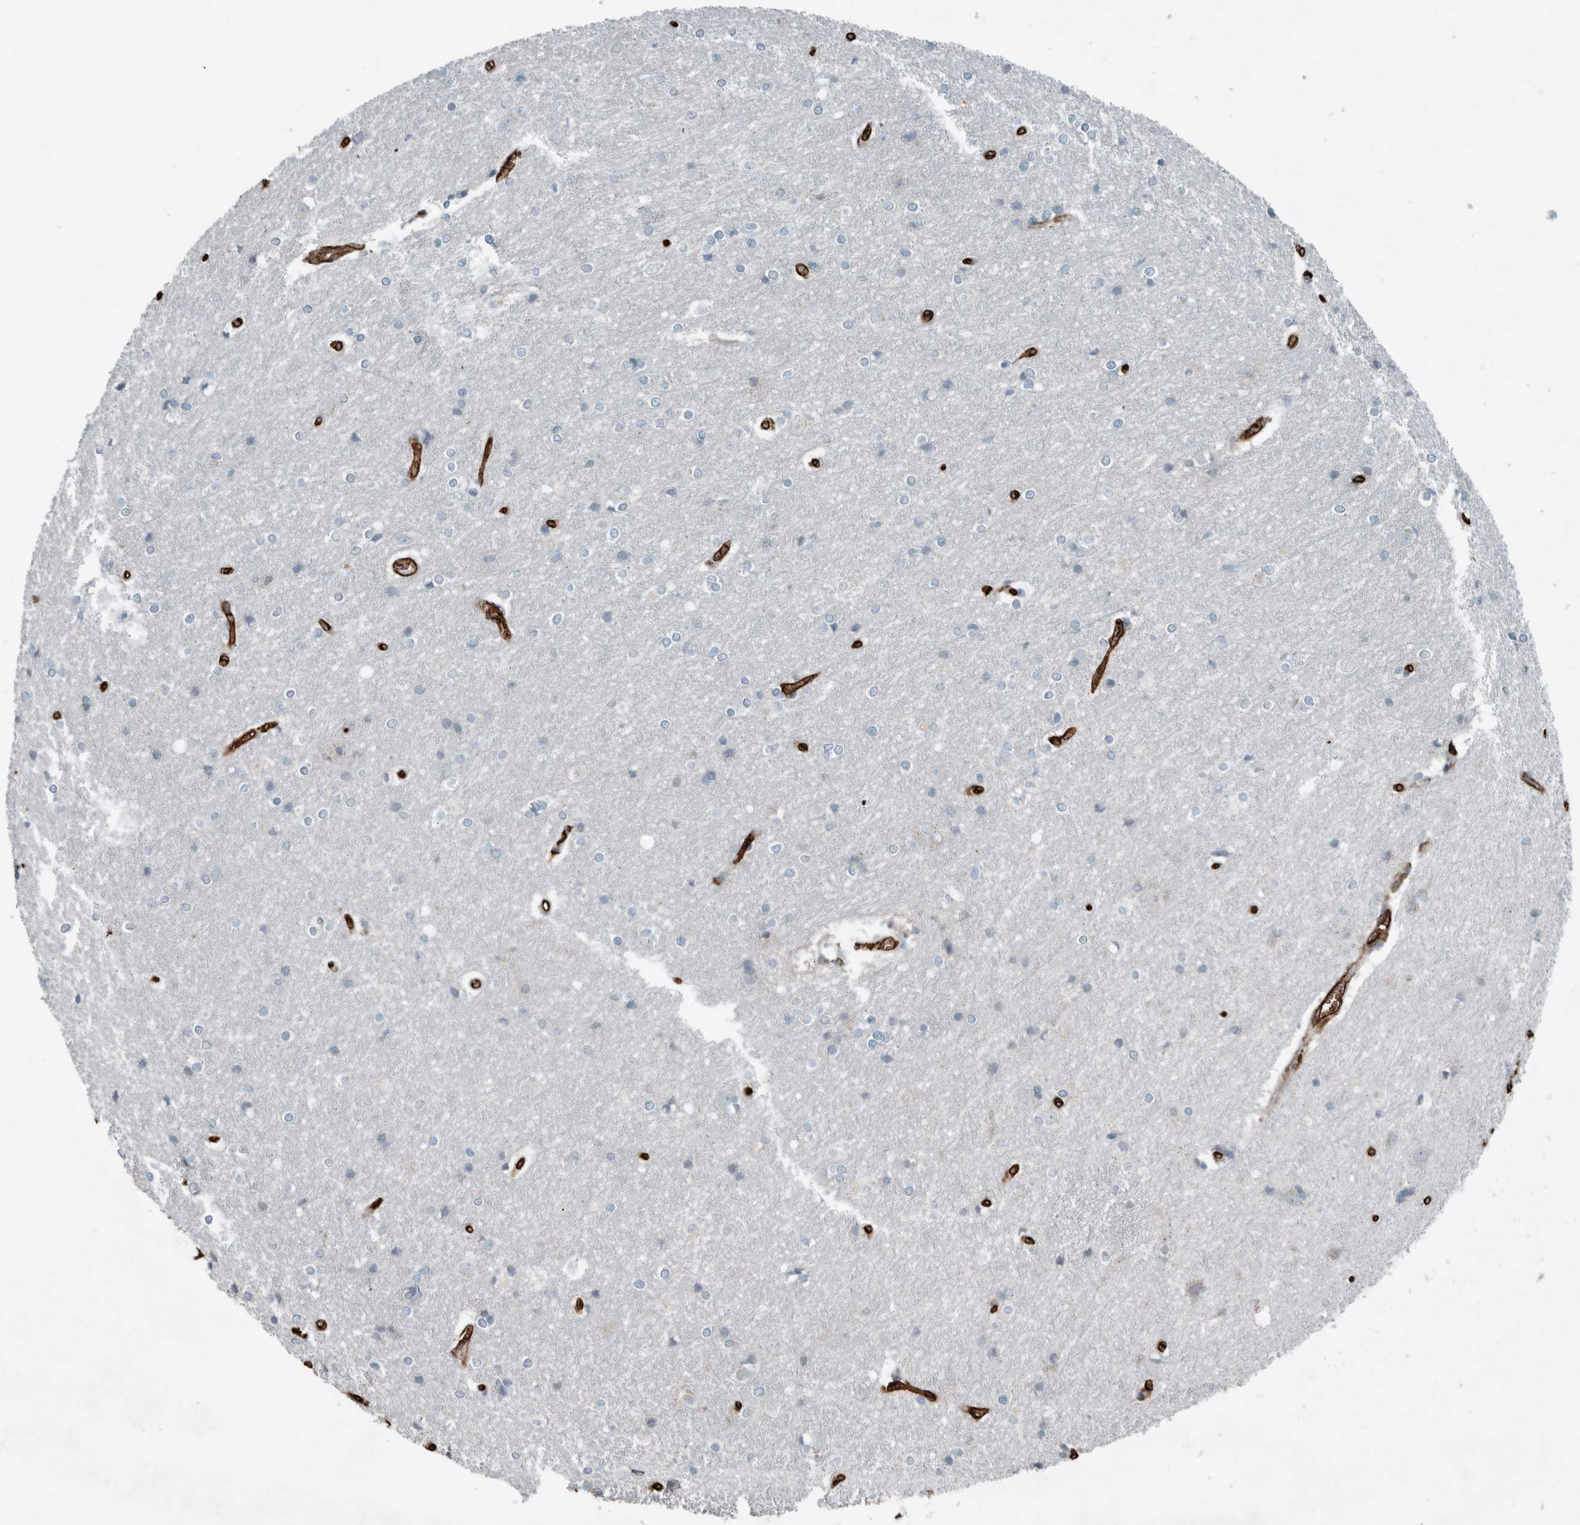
{"staining": {"intensity": "strong", "quantity": ">75%", "location": "cytoplasmic/membranous"}, "tissue": "cerebral cortex", "cell_type": "Endothelial cells", "image_type": "normal", "snomed": [{"axis": "morphology", "description": "Normal tissue, NOS"}, {"axis": "topography", "description": "Cerebral cortex"}], "caption": "Strong cytoplasmic/membranous positivity is appreciated in approximately >75% of endothelial cells in benign cerebral cortex.", "gene": "LBP", "patient": {"sex": "male", "age": 54}}